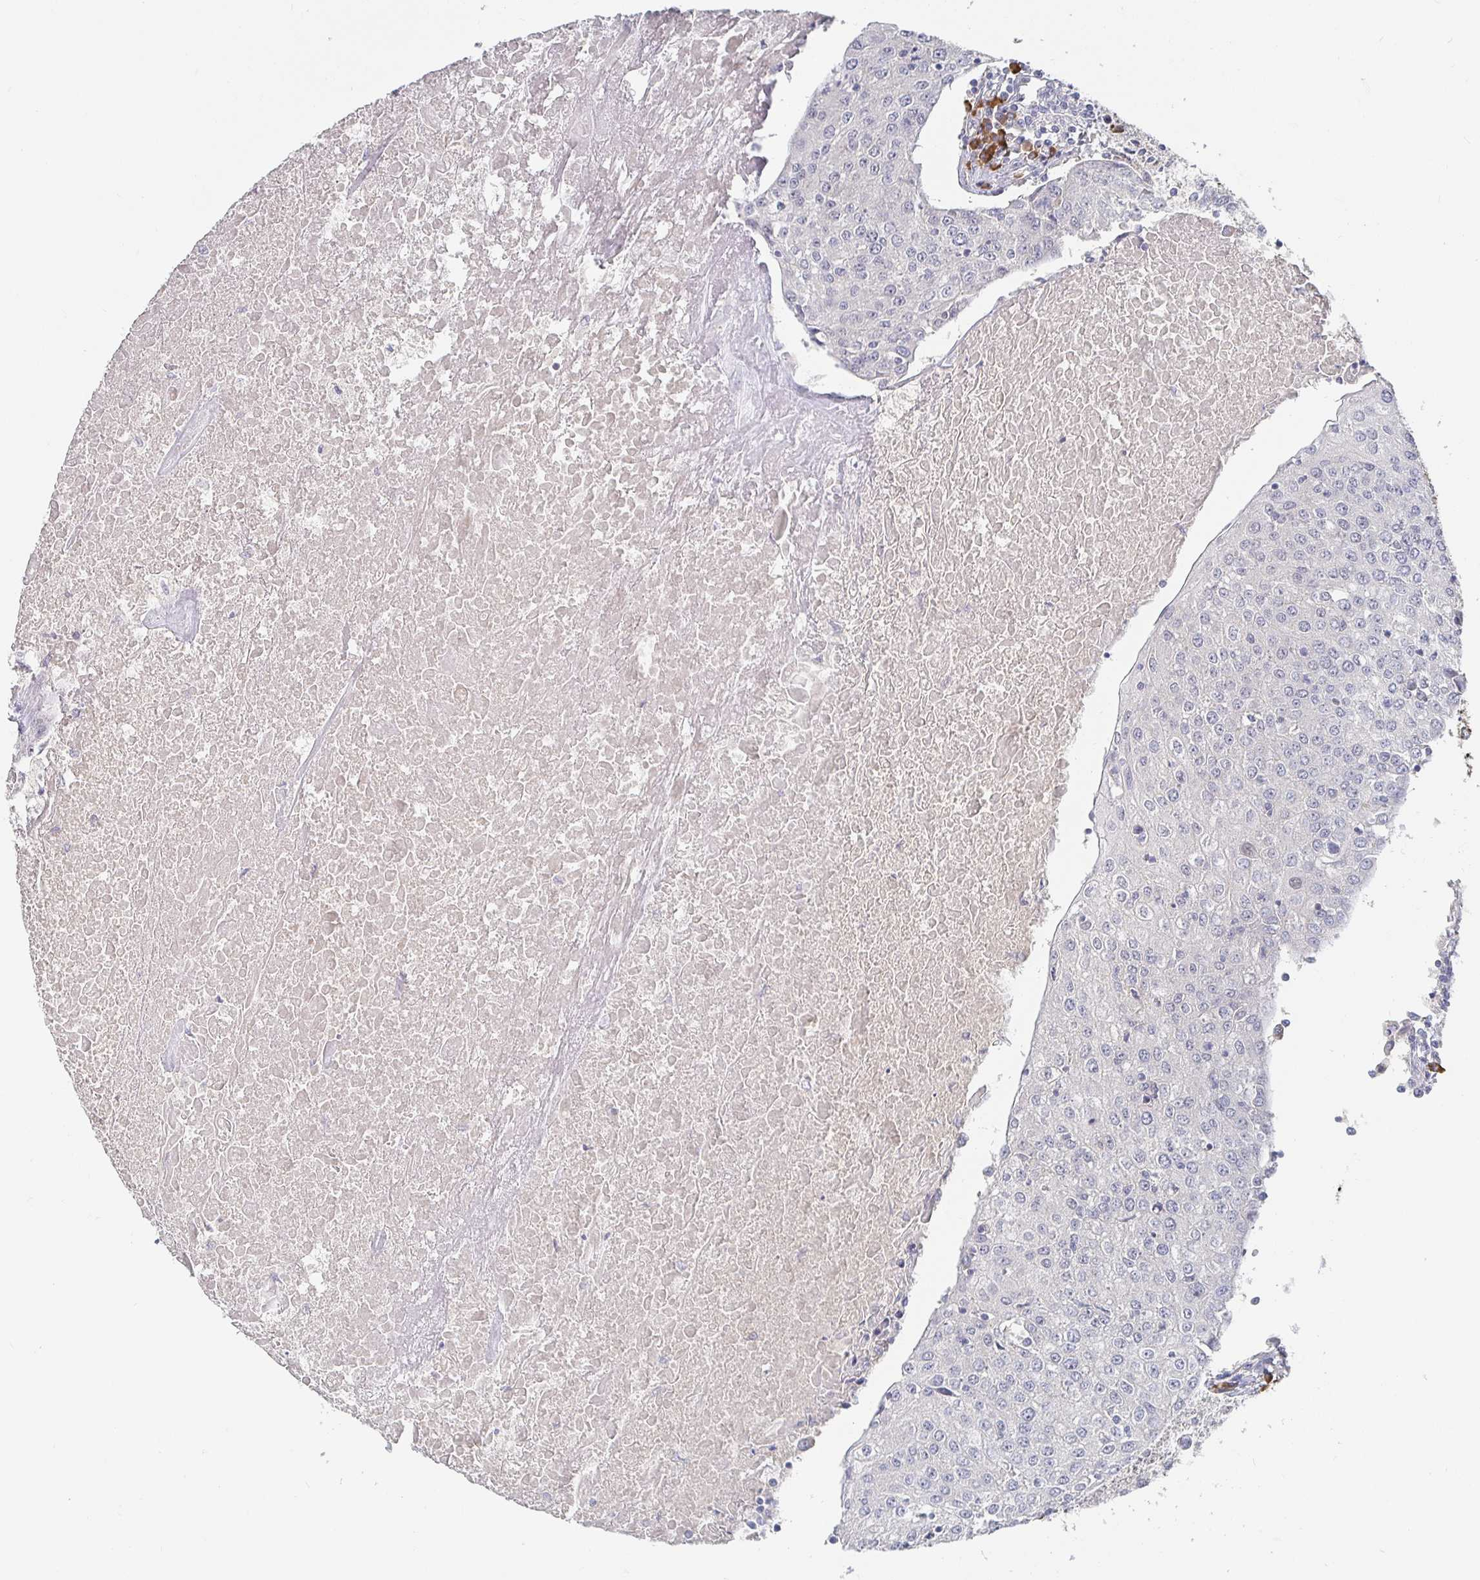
{"staining": {"intensity": "negative", "quantity": "none", "location": "none"}, "tissue": "urothelial cancer", "cell_type": "Tumor cells", "image_type": "cancer", "snomed": [{"axis": "morphology", "description": "Urothelial carcinoma, High grade"}, {"axis": "topography", "description": "Urinary bladder"}], "caption": "High magnification brightfield microscopy of urothelial cancer stained with DAB (brown) and counterstained with hematoxylin (blue): tumor cells show no significant positivity.", "gene": "MEIS1", "patient": {"sex": "female", "age": 85}}